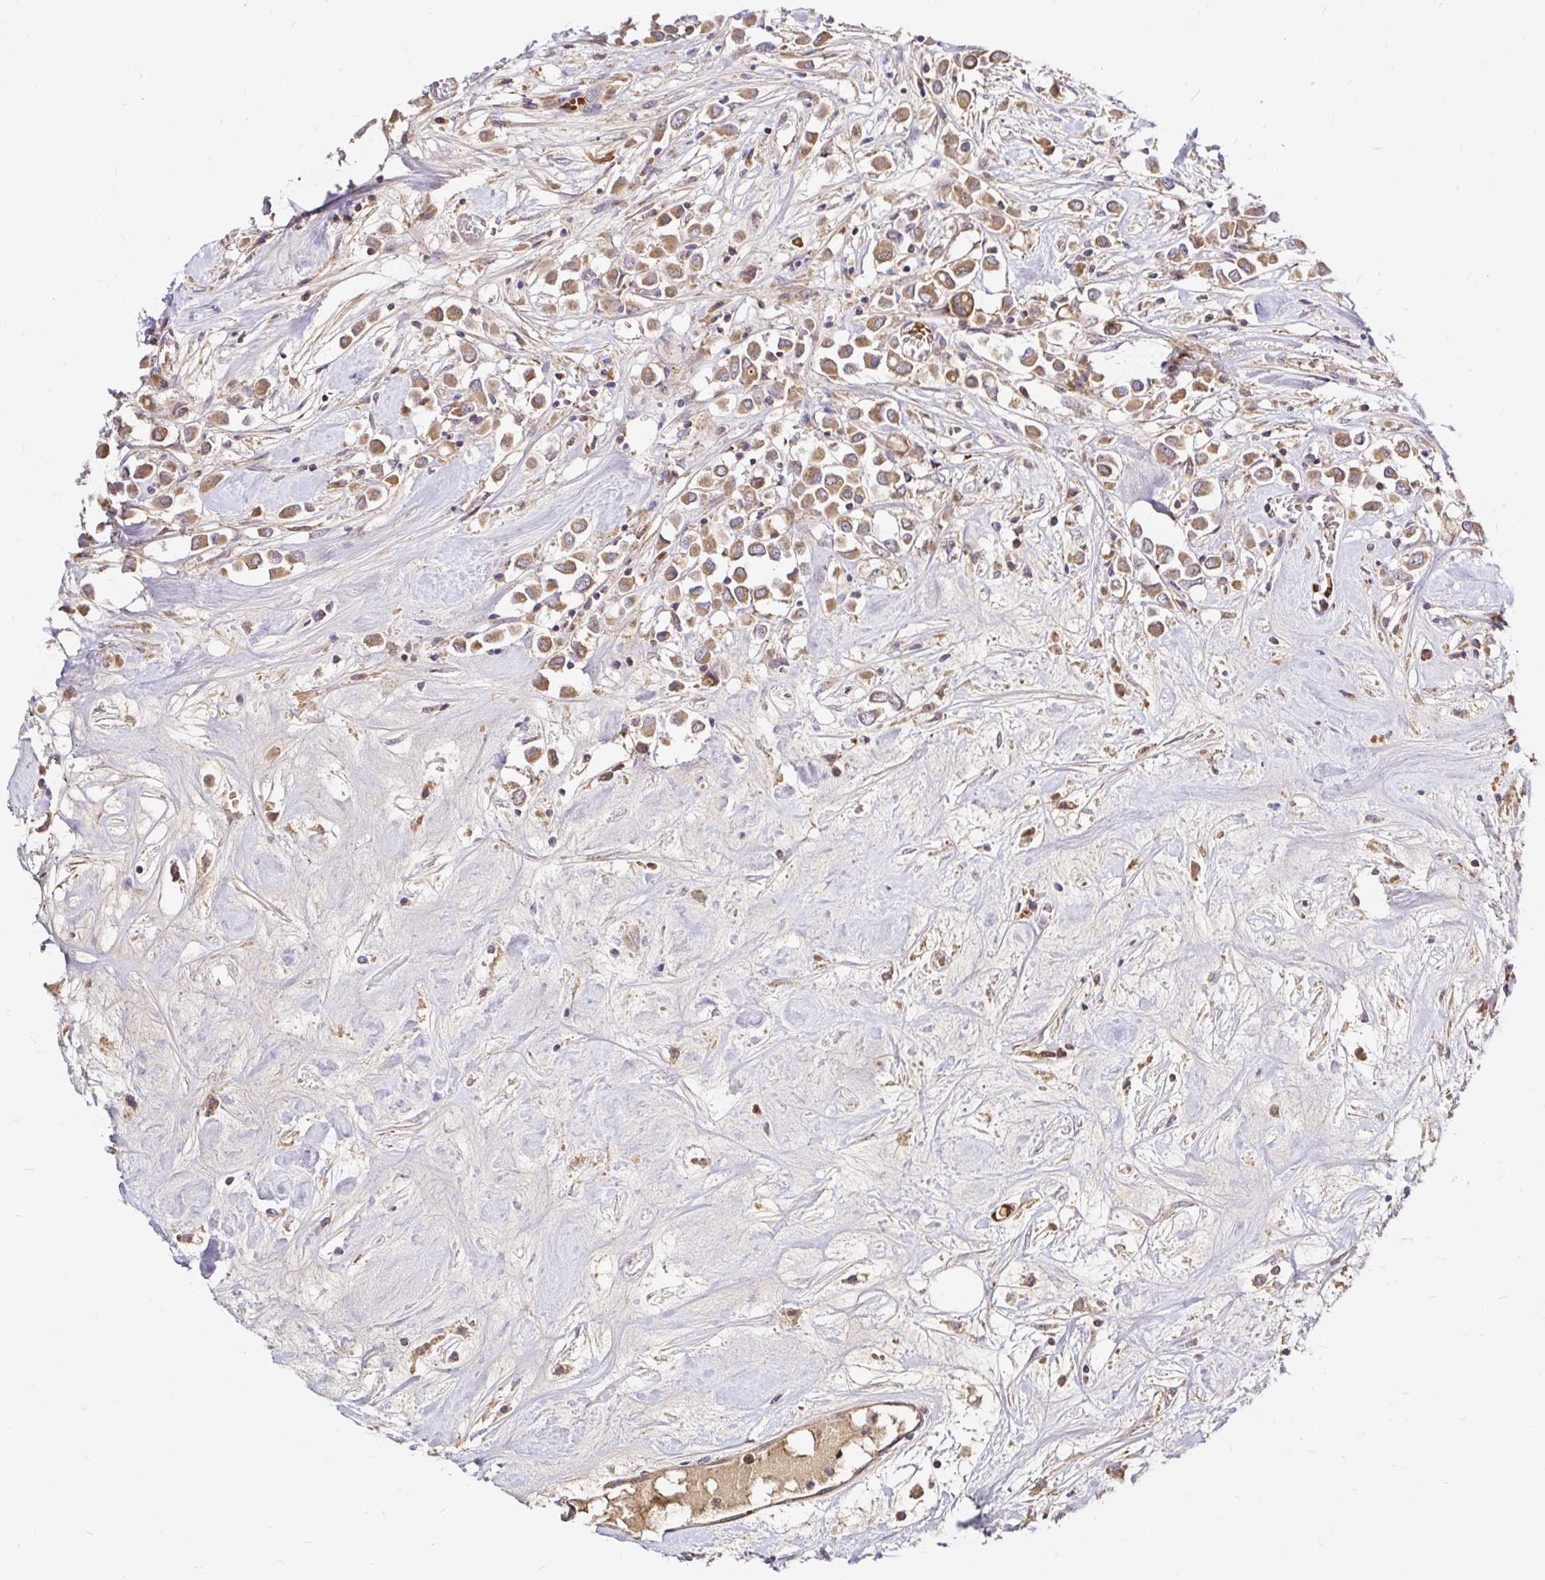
{"staining": {"intensity": "moderate", "quantity": ">75%", "location": "cytoplasmic/membranous"}, "tissue": "breast cancer", "cell_type": "Tumor cells", "image_type": "cancer", "snomed": [{"axis": "morphology", "description": "Duct carcinoma"}, {"axis": "topography", "description": "Breast"}], "caption": "Tumor cells demonstrate moderate cytoplasmic/membranous positivity in approximately >75% of cells in breast cancer (invasive ductal carcinoma). The staining was performed using DAB (3,3'-diaminobenzidine) to visualize the protein expression in brown, while the nuclei were stained in blue with hematoxylin (Magnification: 20x).", "gene": "ARHGEF37", "patient": {"sex": "female", "age": 61}}